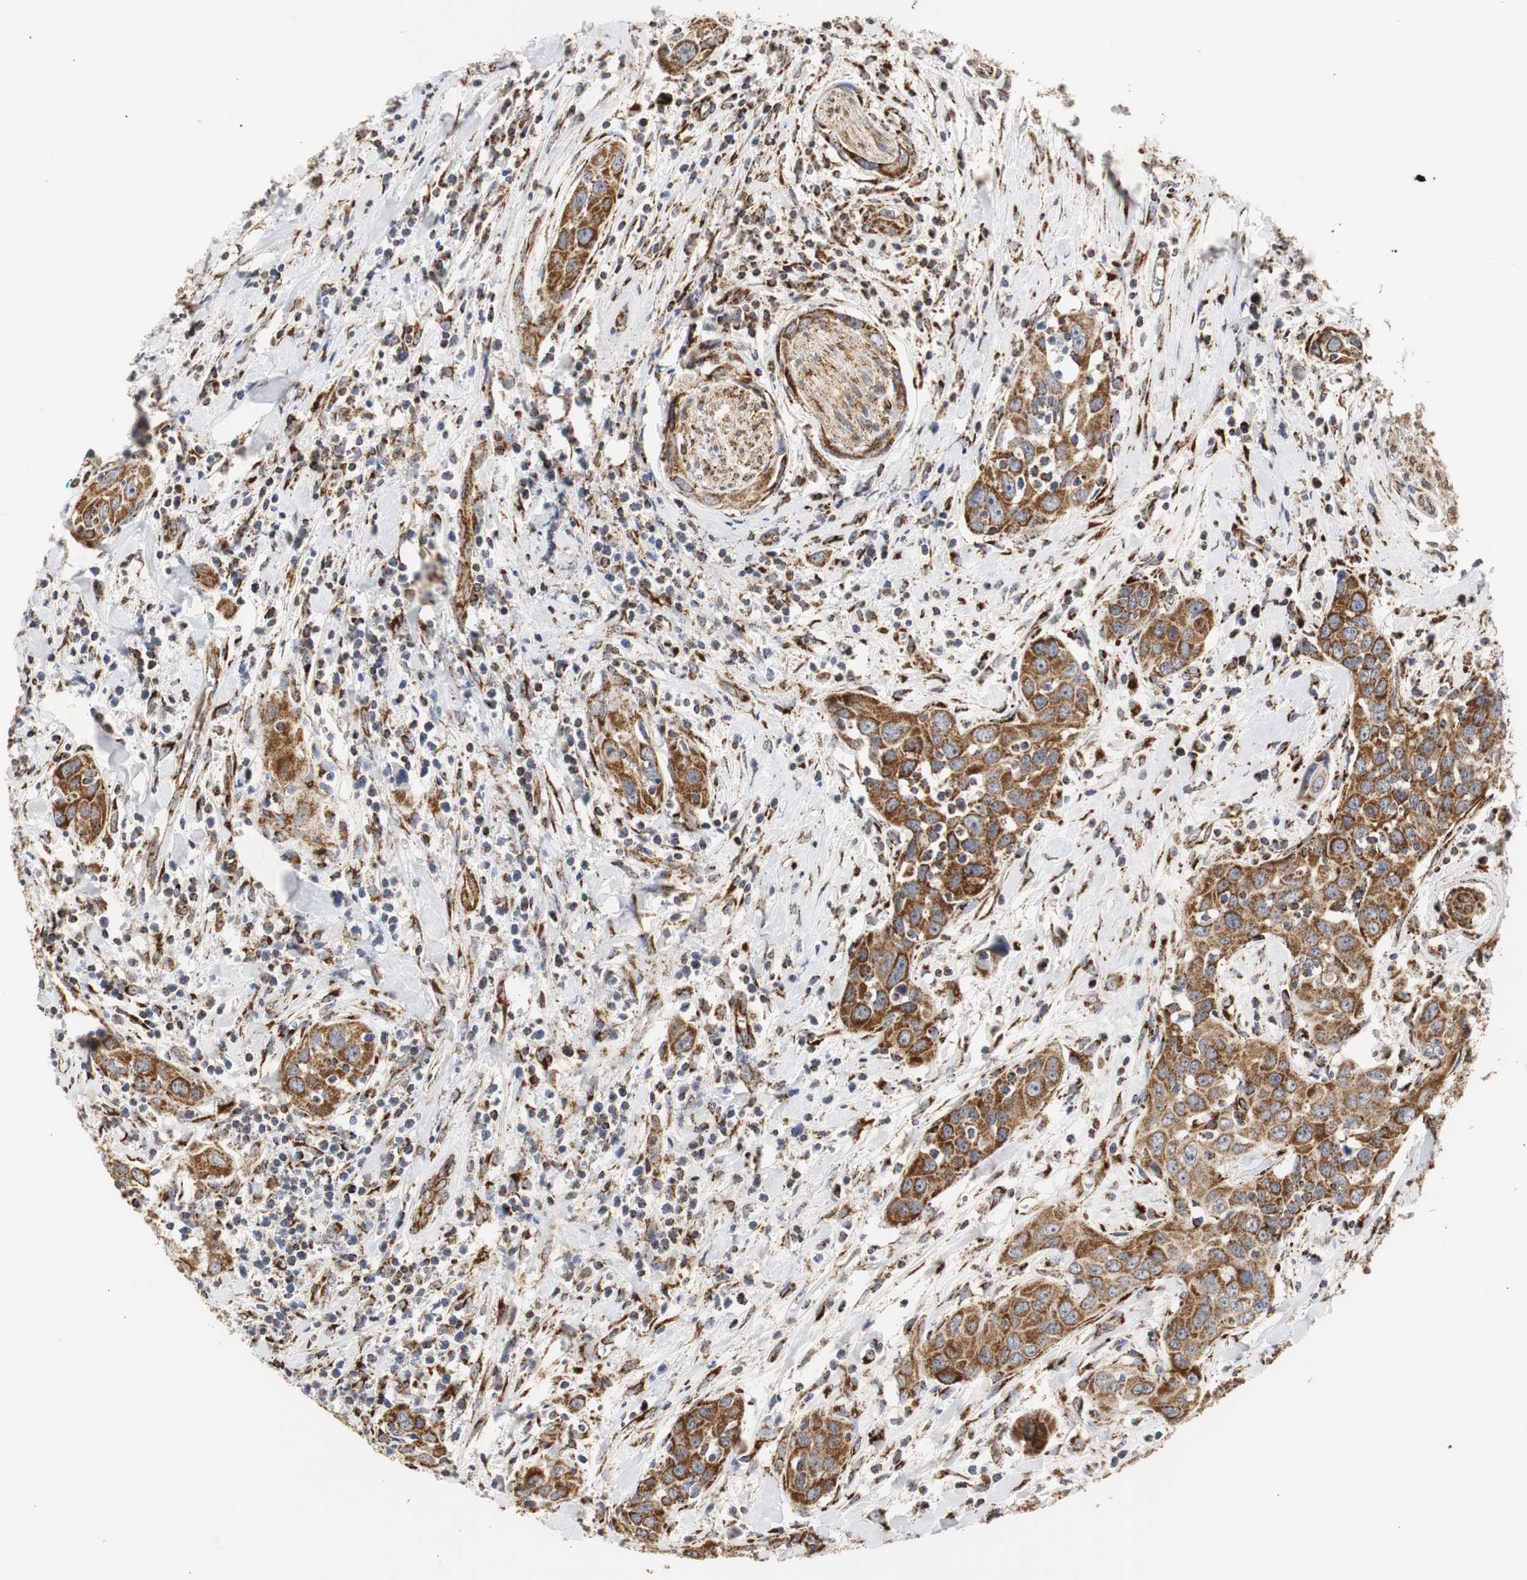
{"staining": {"intensity": "moderate", "quantity": ">75%", "location": "cytoplasmic/membranous"}, "tissue": "head and neck cancer", "cell_type": "Tumor cells", "image_type": "cancer", "snomed": [{"axis": "morphology", "description": "Squamous cell carcinoma, NOS"}, {"axis": "topography", "description": "Oral tissue"}, {"axis": "topography", "description": "Head-Neck"}], "caption": "Protein analysis of squamous cell carcinoma (head and neck) tissue exhibits moderate cytoplasmic/membranous positivity in approximately >75% of tumor cells. The staining was performed using DAB (3,3'-diaminobenzidine) to visualize the protein expression in brown, while the nuclei were stained in blue with hematoxylin (Magnification: 20x).", "gene": "HSD17B10", "patient": {"sex": "female", "age": 50}}